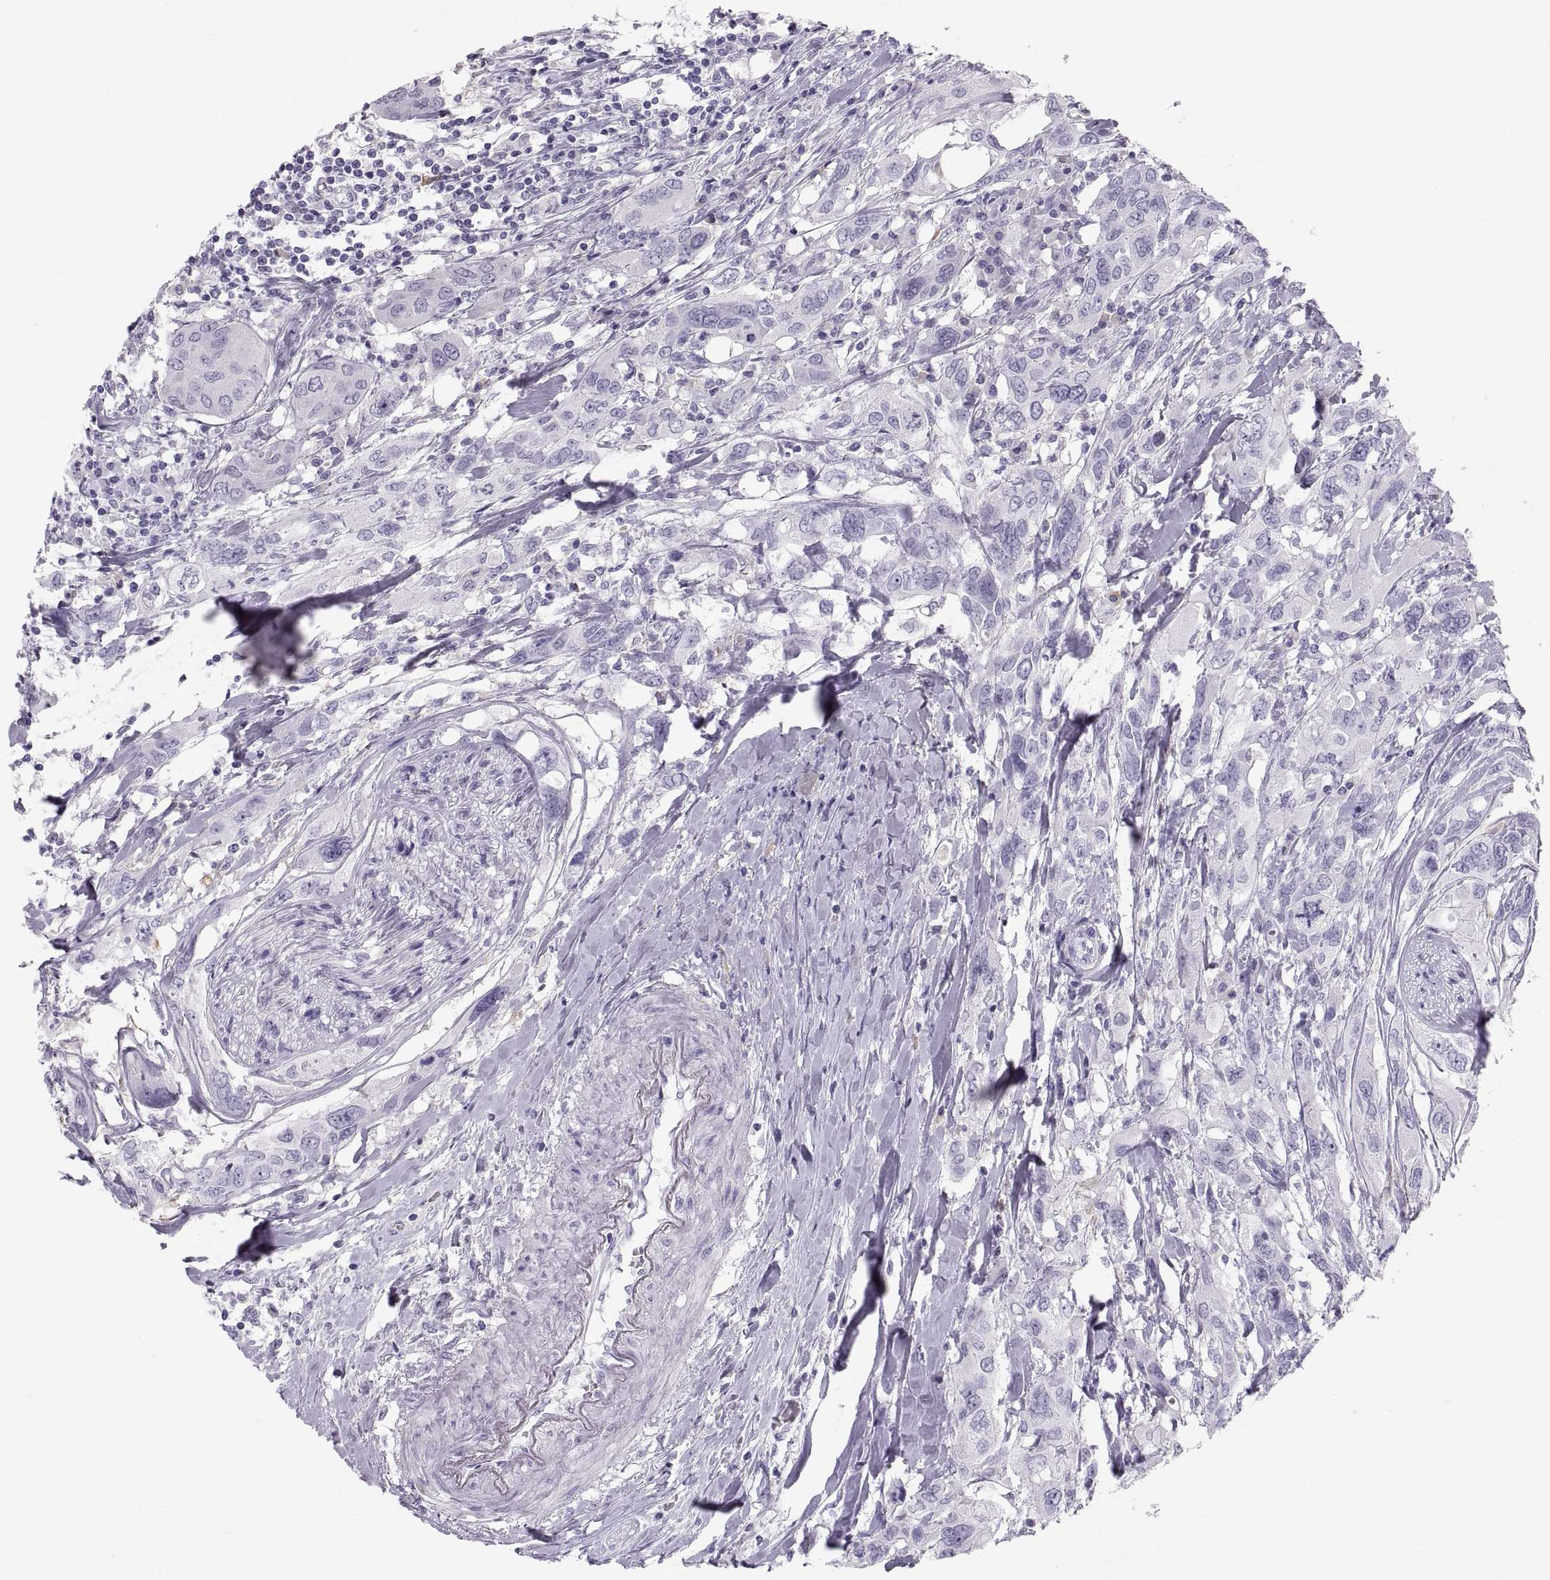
{"staining": {"intensity": "negative", "quantity": "none", "location": "none"}, "tissue": "urothelial cancer", "cell_type": "Tumor cells", "image_type": "cancer", "snomed": [{"axis": "morphology", "description": "Urothelial carcinoma, NOS"}, {"axis": "morphology", "description": "Urothelial carcinoma, High grade"}, {"axis": "topography", "description": "Urinary bladder"}], "caption": "High-grade urothelial carcinoma stained for a protein using immunohistochemistry (IHC) demonstrates no expression tumor cells.", "gene": "SLC22A6", "patient": {"sex": "male", "age": 63}}